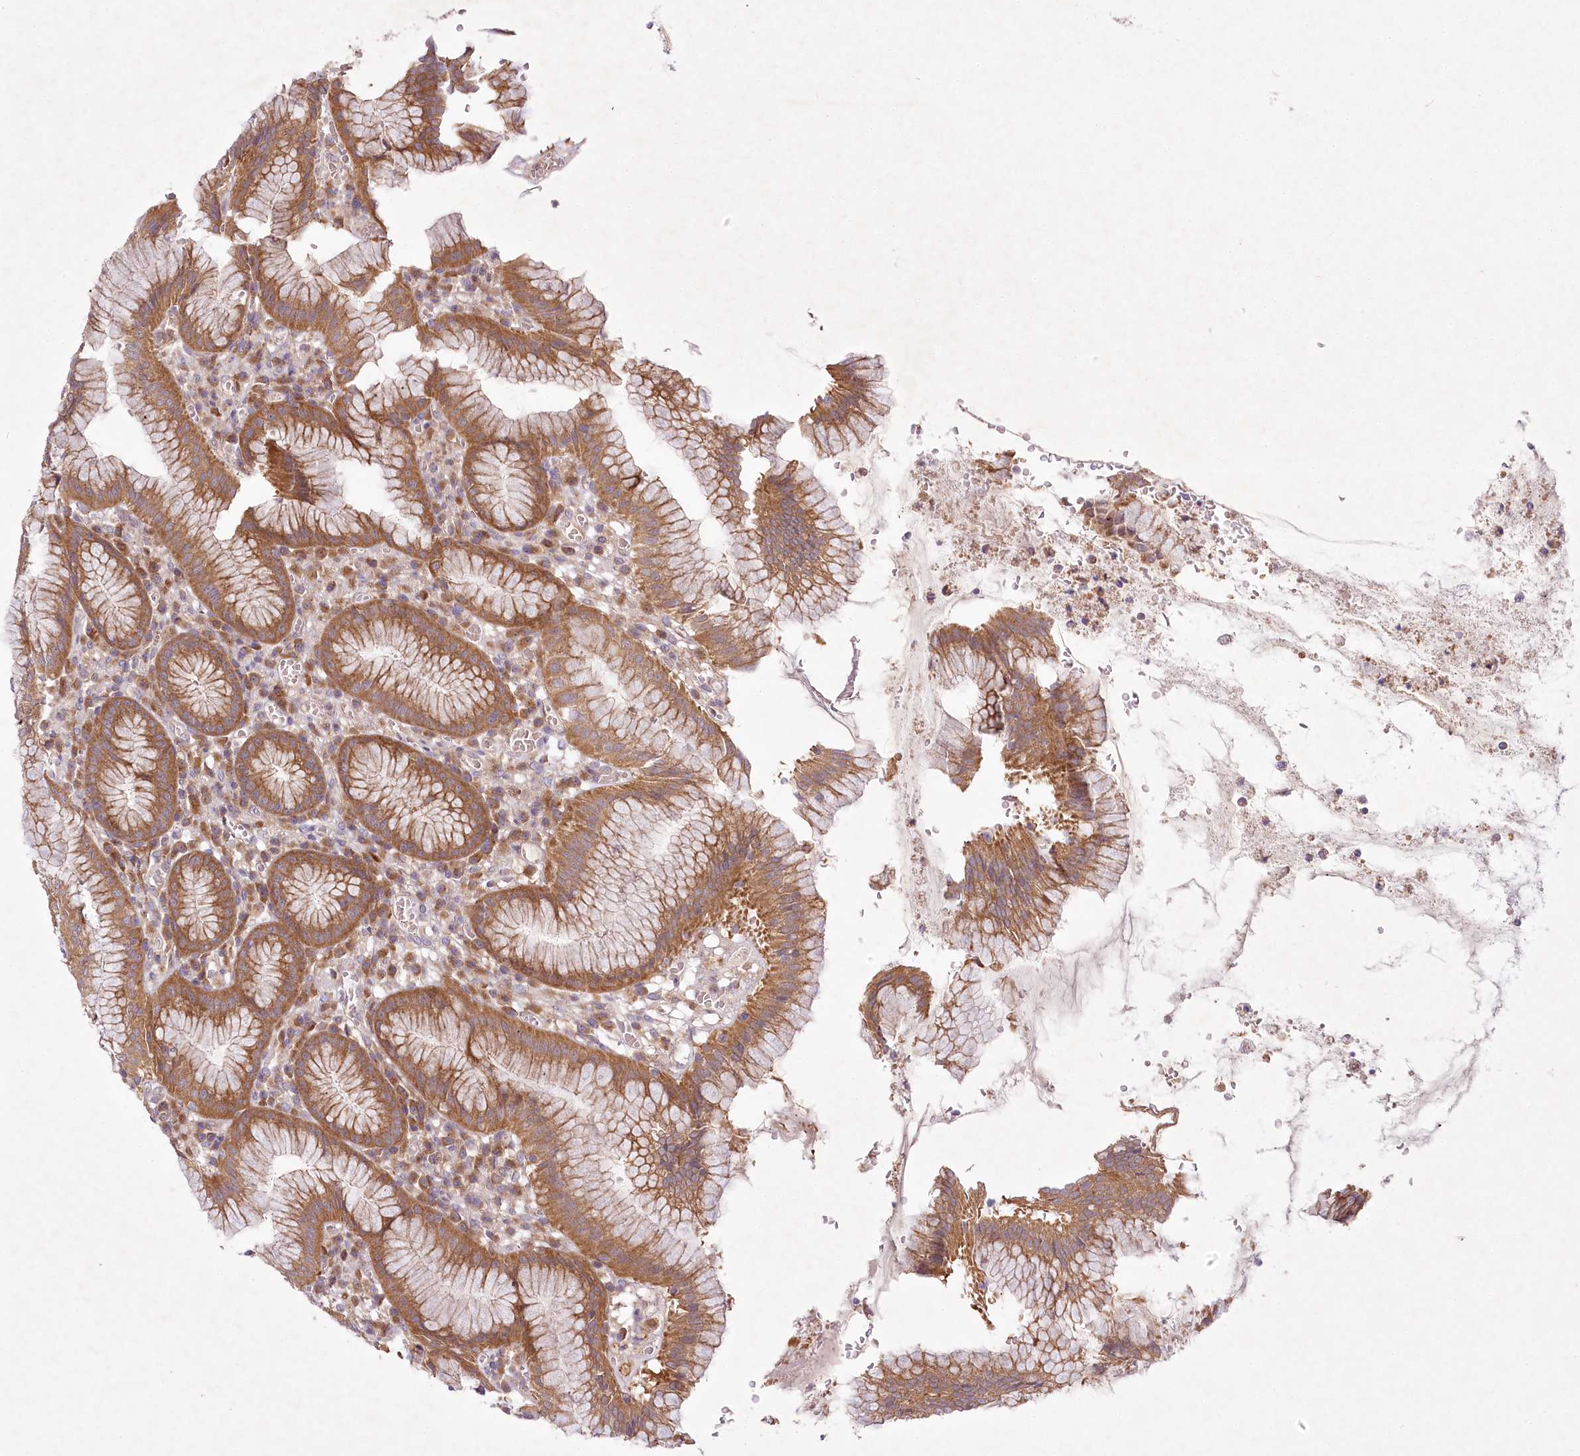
{"staining": {"intensity": "moderate", "quantity": ">75%", "location": "cytoplasmic/membranous"}, "tissue": "stomach", "cell_type": "Glandular cells", "image_type": "normal", "snomed": [{"axis": "morphology", "description": "Normal tissue, NOS"}, {"axis": "topography", "description": "Stomach"}], "caption": "A brown stain highlights moderate cytoplasmic/membranous staining of a protein in glandular cells of unremarkable stomach. The protein is shown in brown color, while the nuclei are stained blue.", "gene": "PYROXD1", "patient": {"sex": "male", "age": 55}}